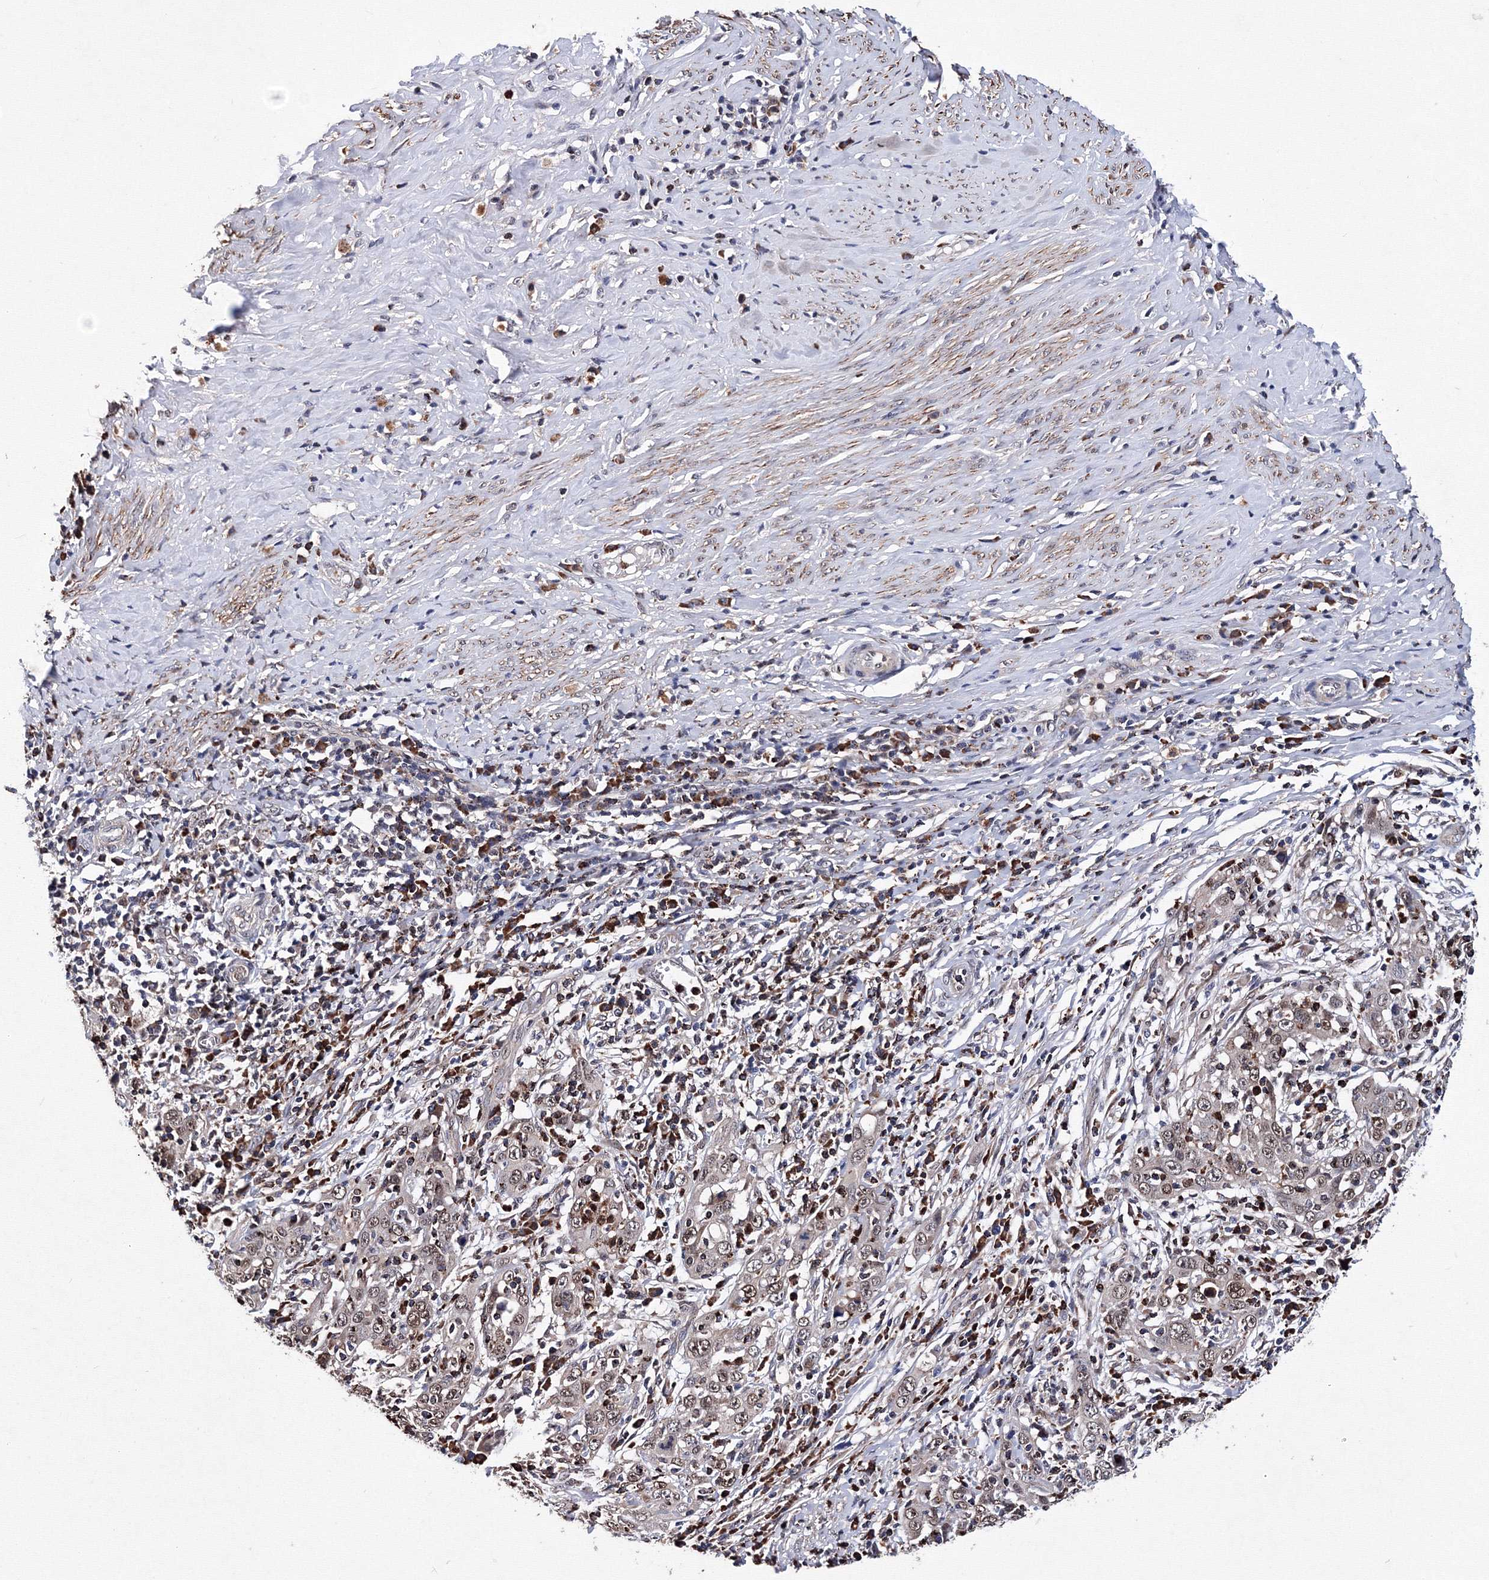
{"staining": {"intensity": "weak", "quantity": "25%-75%", "location": "cytoplasmic/membranous,nuclear"}, "tissue": "cervical cancer", "cell_type": "Tumor cells", "image_type": "cancer", "snomed": [{"axis": "morphology", "description": "Squamous cell carcinoma, NOS"}, {"axis": "topography", "description": "Cervix"}], "caption": "The image displays a brown stain indicating the presence of a protein in the cytoplasmic/membranous and nuclear of tumor cells in cervical cancer (squamous cell carcinoma). Ihc stains the protein of interest in brown and the nuclei are stained blue.", "gene": "PHYKPL", "patient": {"sex": "female", "age": 46}}